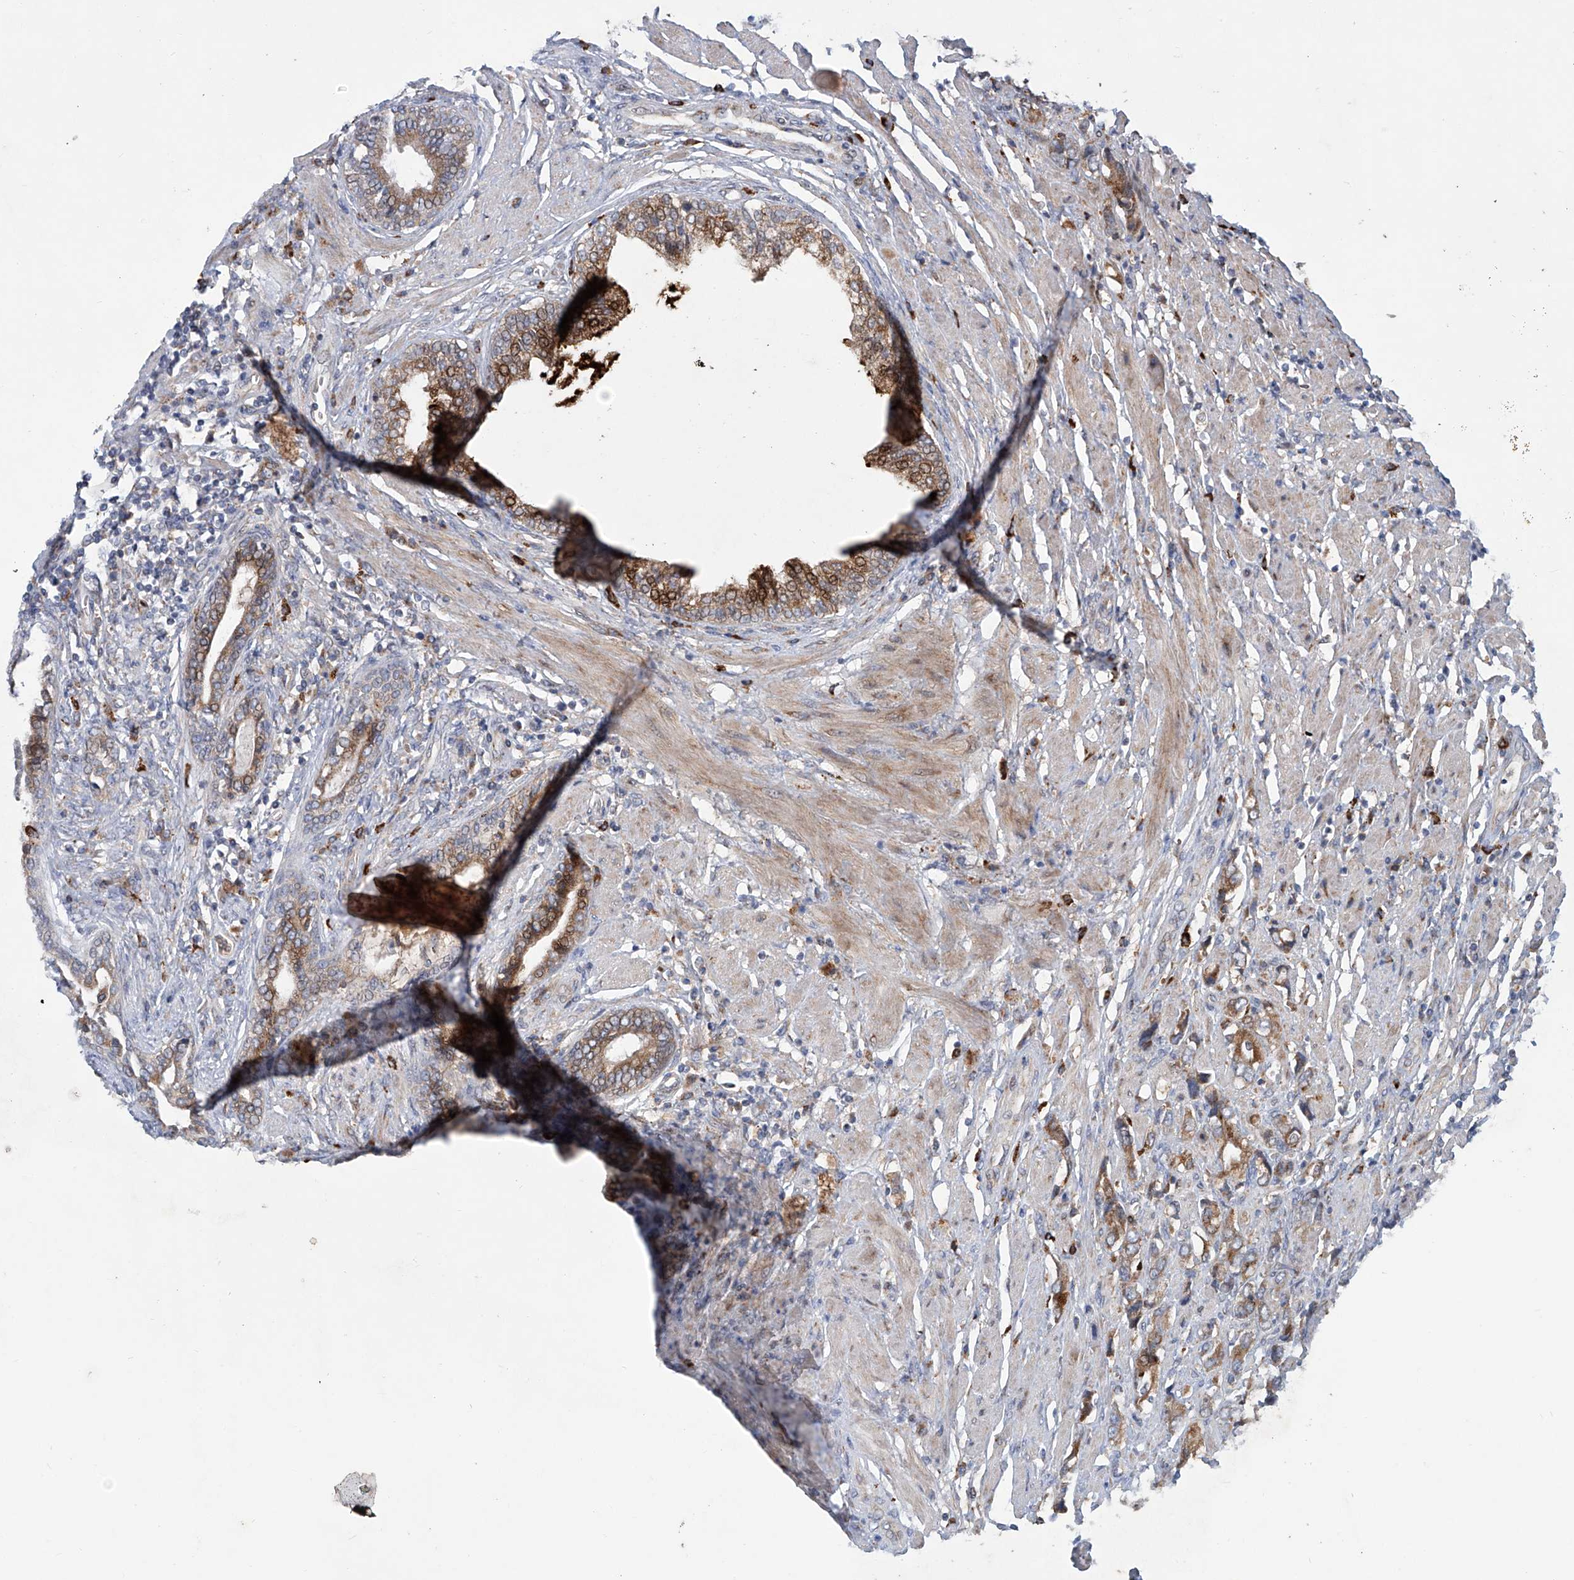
{"staining": {"intensity": "moderate", "quantity": ">75%", "location": "cytoplasmic/membranous"}, "tissue": "prostate cancer", "cell_type": "Tumor cells", "image_type": "cancer", "snomed": [{"axis": "morphology", "description": "Adenocarcinoma, High grade"}, {"axis": "topography", "description": "Prostate"}], "caption": "Immunohistochemistry (DAB (3,3'-diaminobenzidine)) staining of prostate cancer shows moderate cytoplasmic/membranous protein positivity in approximately >75% of tumor cells.", "gene": "KLC4", "patient": {"sex": "male", "age": 61}}